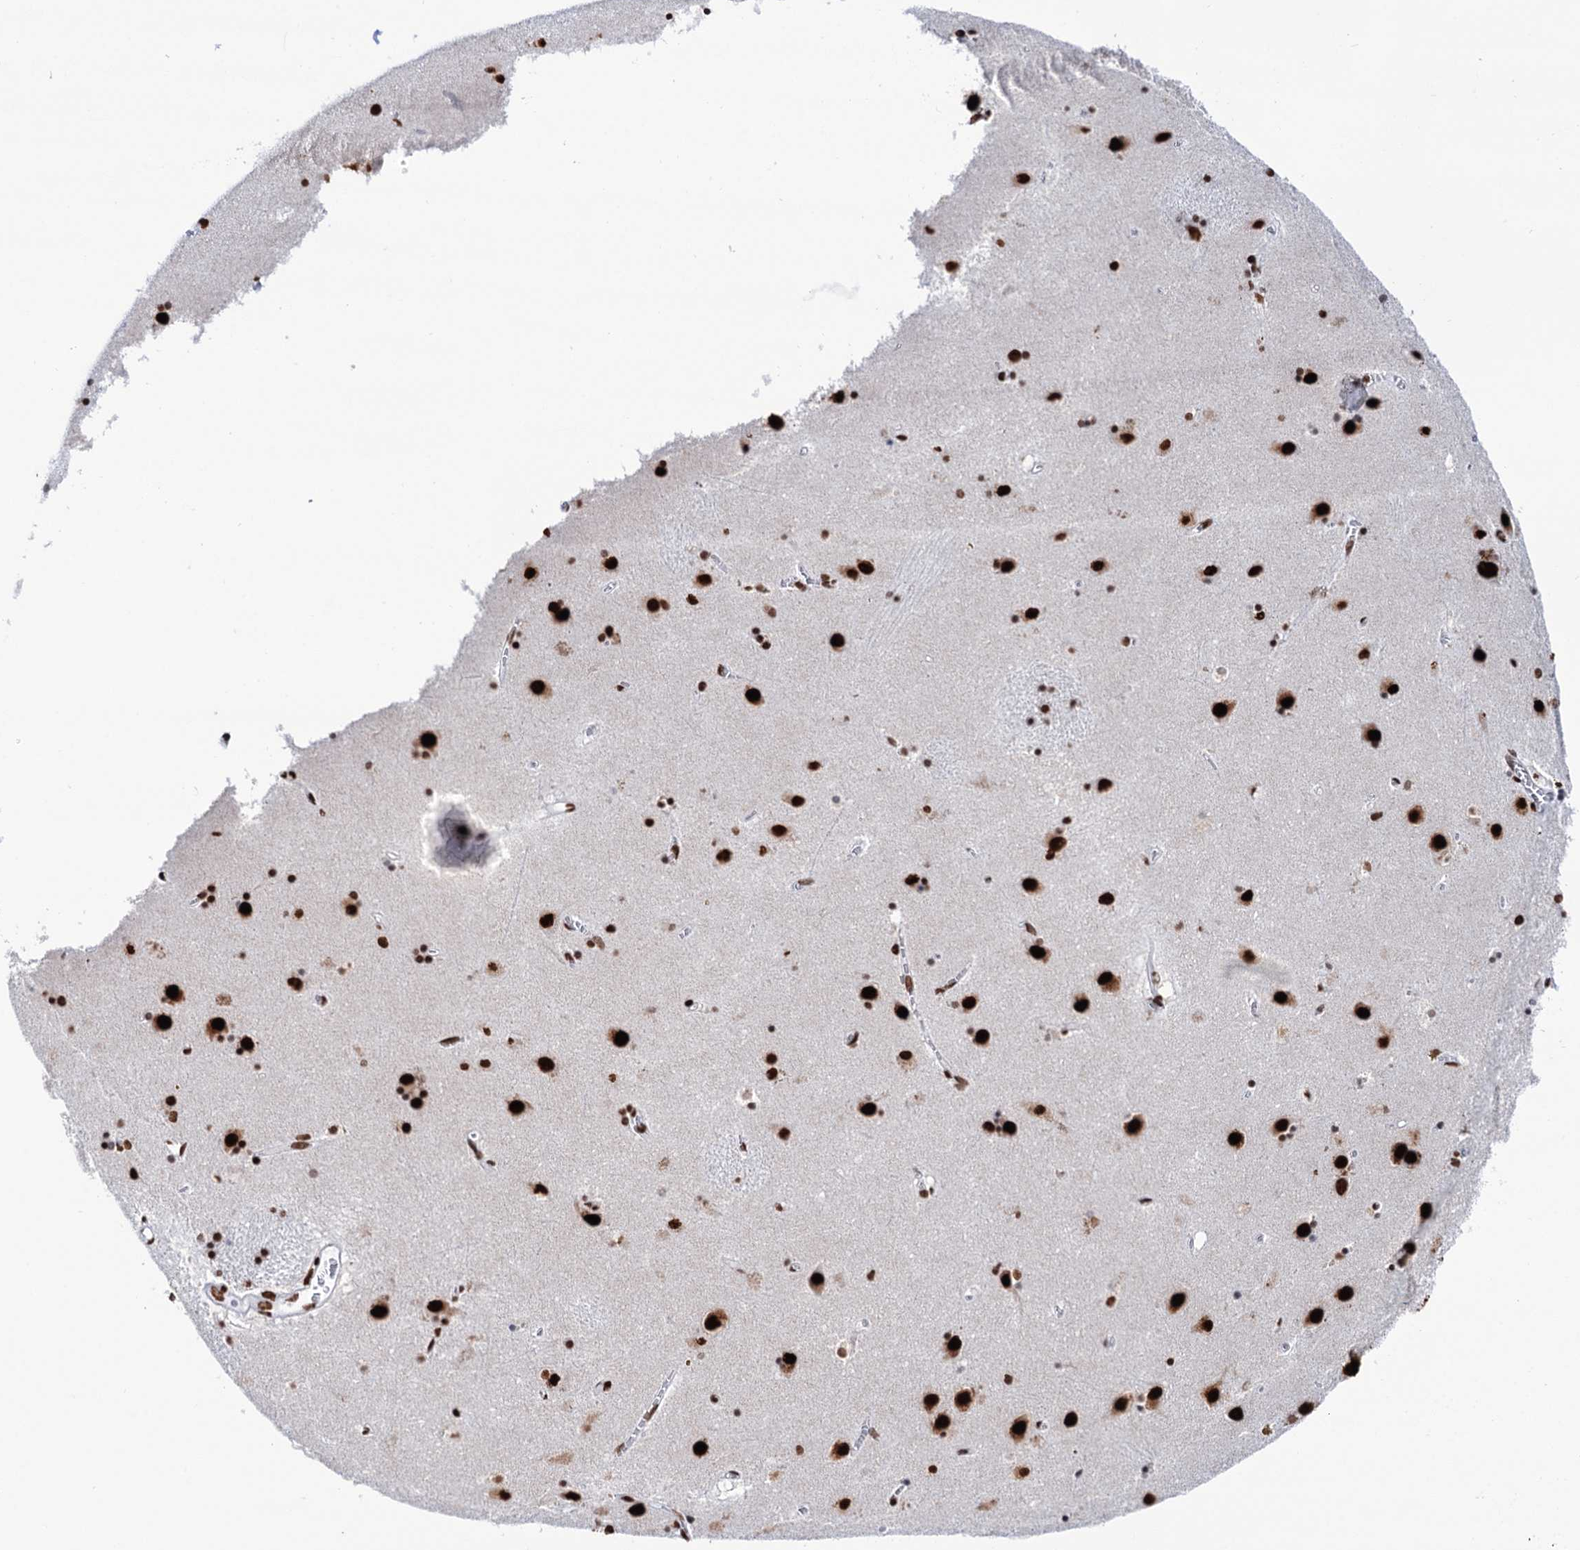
{"staining": {"intensity": "strong", "quantity": "<25%", "location": "nuclear"}, "tissue": "caudate", "cell_type": "Glial cells", "image_type": "normal", "snomed": [{"axis": "morphology", "description": "Normal tissue, NOS"}, {"axis": "topography", "description": "Lateral ventricle wall"}], "caption": "High-magnification brightfield microscopy of normal caudate stained with DAB (brown) and counterstained with hematoxylin (blue). glial cells exhibit strong nuclear expression is seen in about<25% of cells.", "gene": "MATR3", "patient": {"sex": "male", "age": 70}}